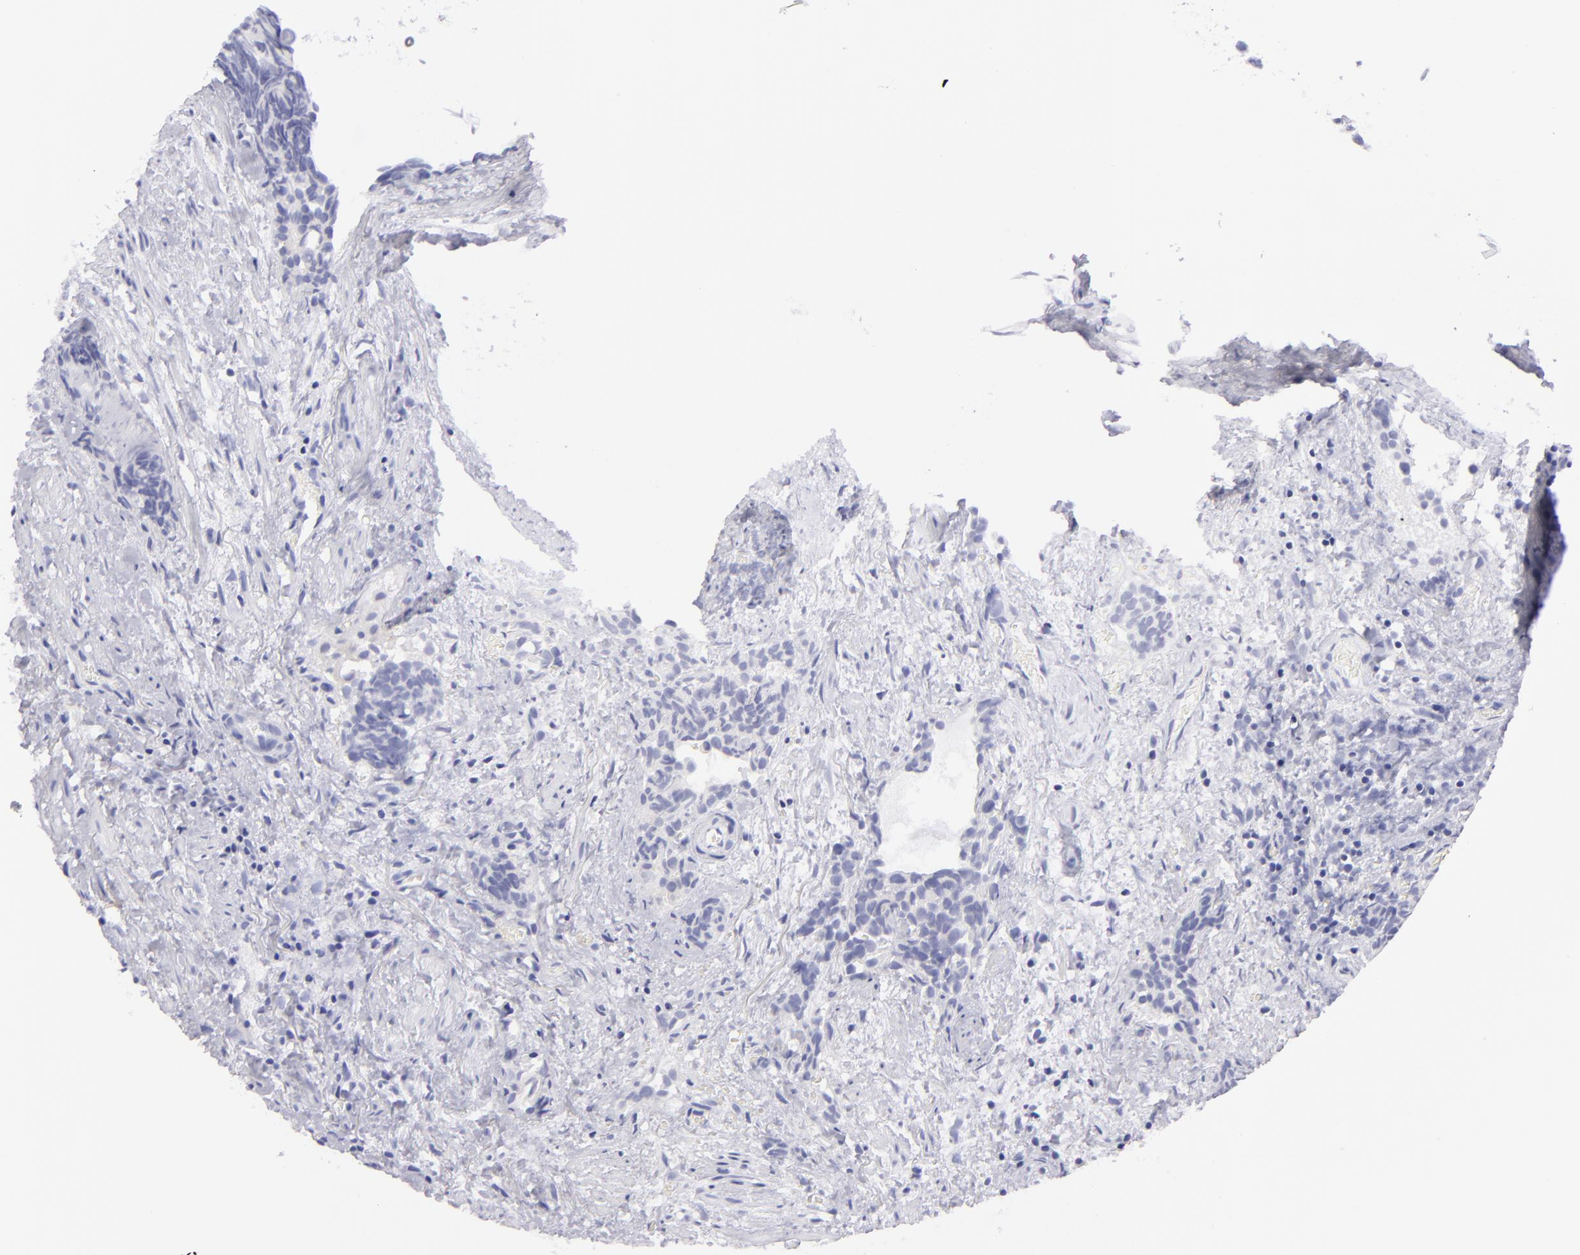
{"staining": {"intensity": "negative", "quantity": "none", "location": "none"}, "tissue": "urothelial cancer", "cell_type": "Tumor cells", "image_type": "cancer", "snomed": [{"axis": "morphology", "description": "Urothelial carcinoma, High grade"}, {"axis": "topography", "description": "Urinary bladder"}], "caption": "Urothelial carcinoma (high-grade) was stained to show a protein in brown. There is no significant expression in tumor cells.", "gene": "DLG4", "patient": {"sex": "female", "age": 78}}